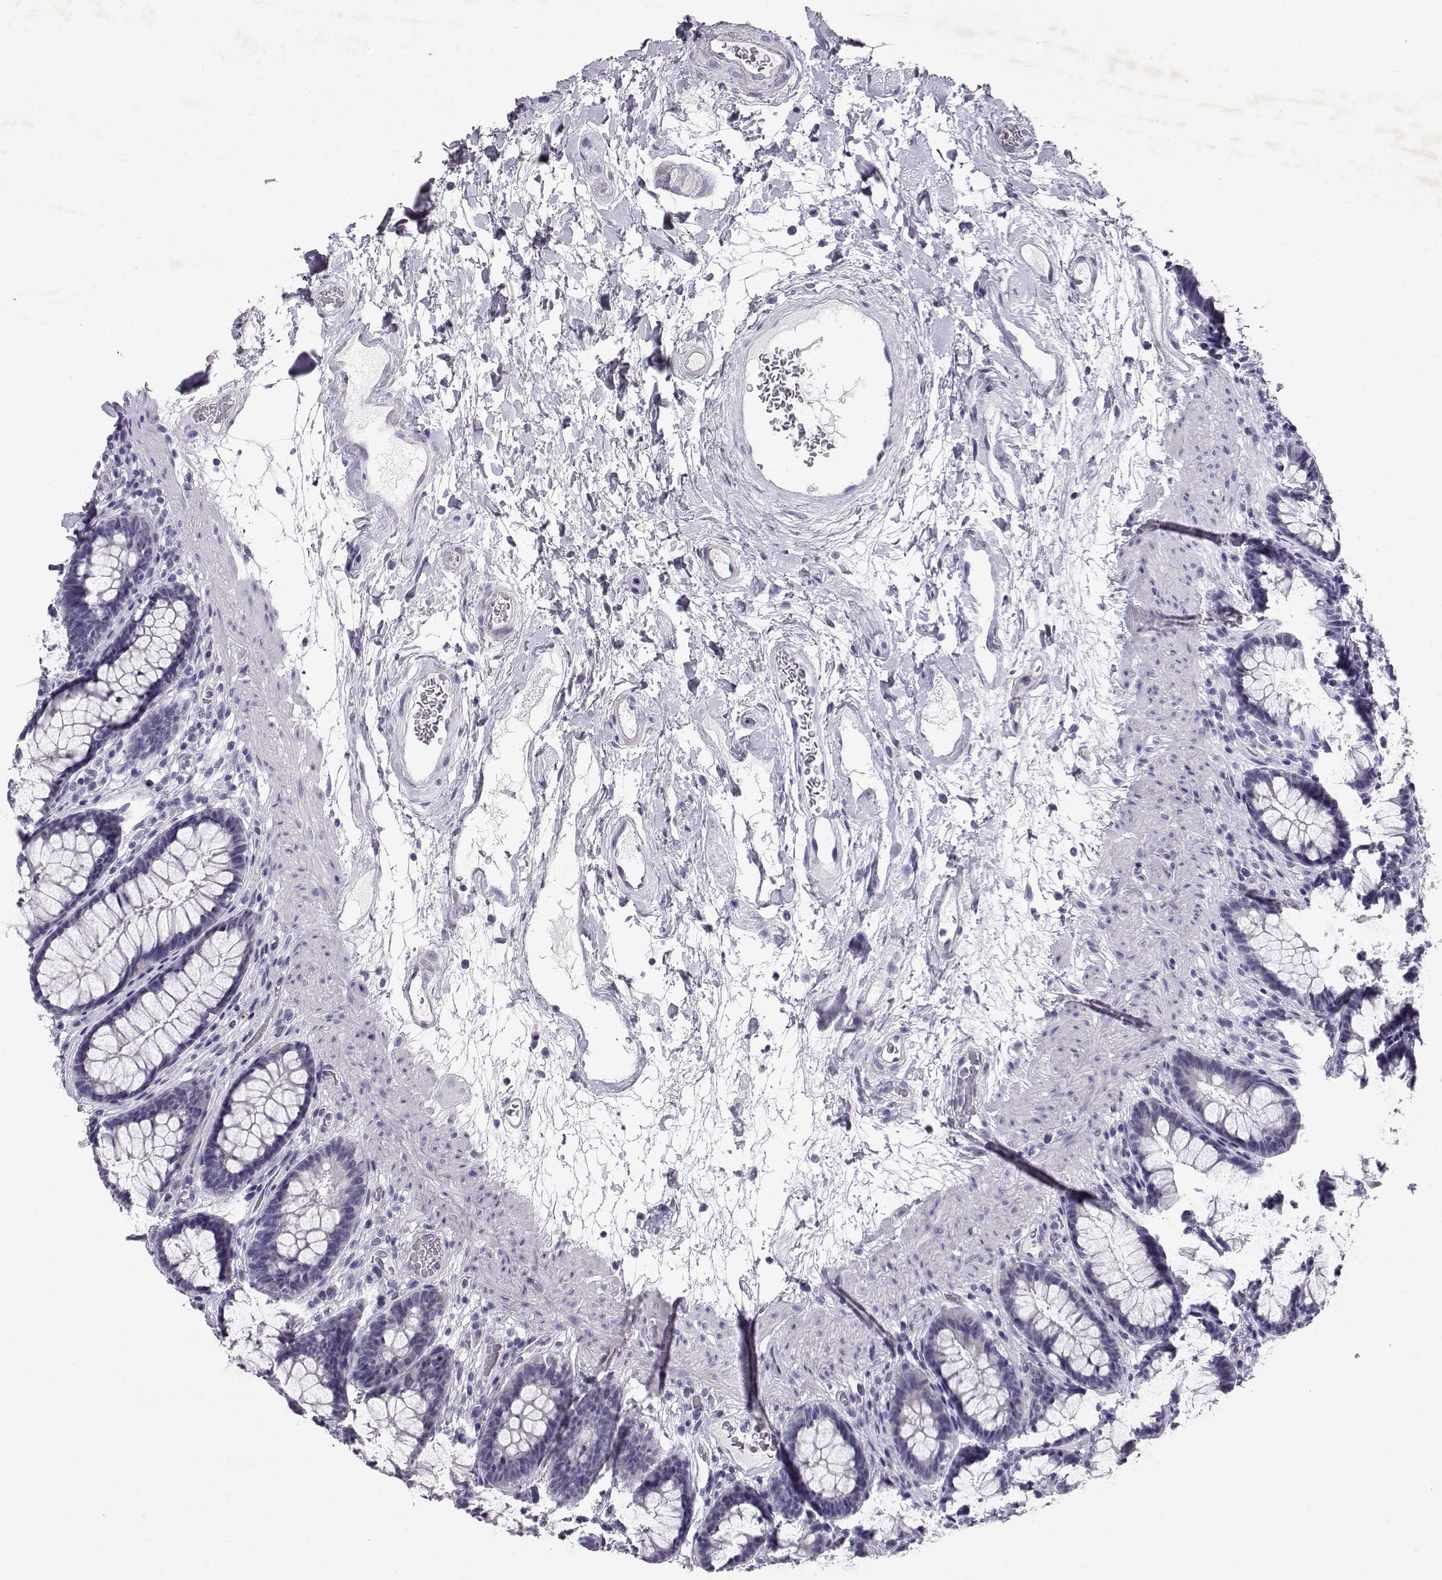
{"staining": {"intensity": "negative", "quantity": "none", "location": "none"}, "tissue": "rectum", "cell_type": "Glandular cells", "image_type": "normal", "snomed": [{"axis": "morphology", "description": "Normal tissue, NOS"}, {"axis": "topography", "description": "Rectum"}], "caption": "This is an immunohistochemistry (IHC) image of normal rectum. There is no expression in glandular cells.", "gene": "RD3", "patient": {"sex": "male", "age": 72}}